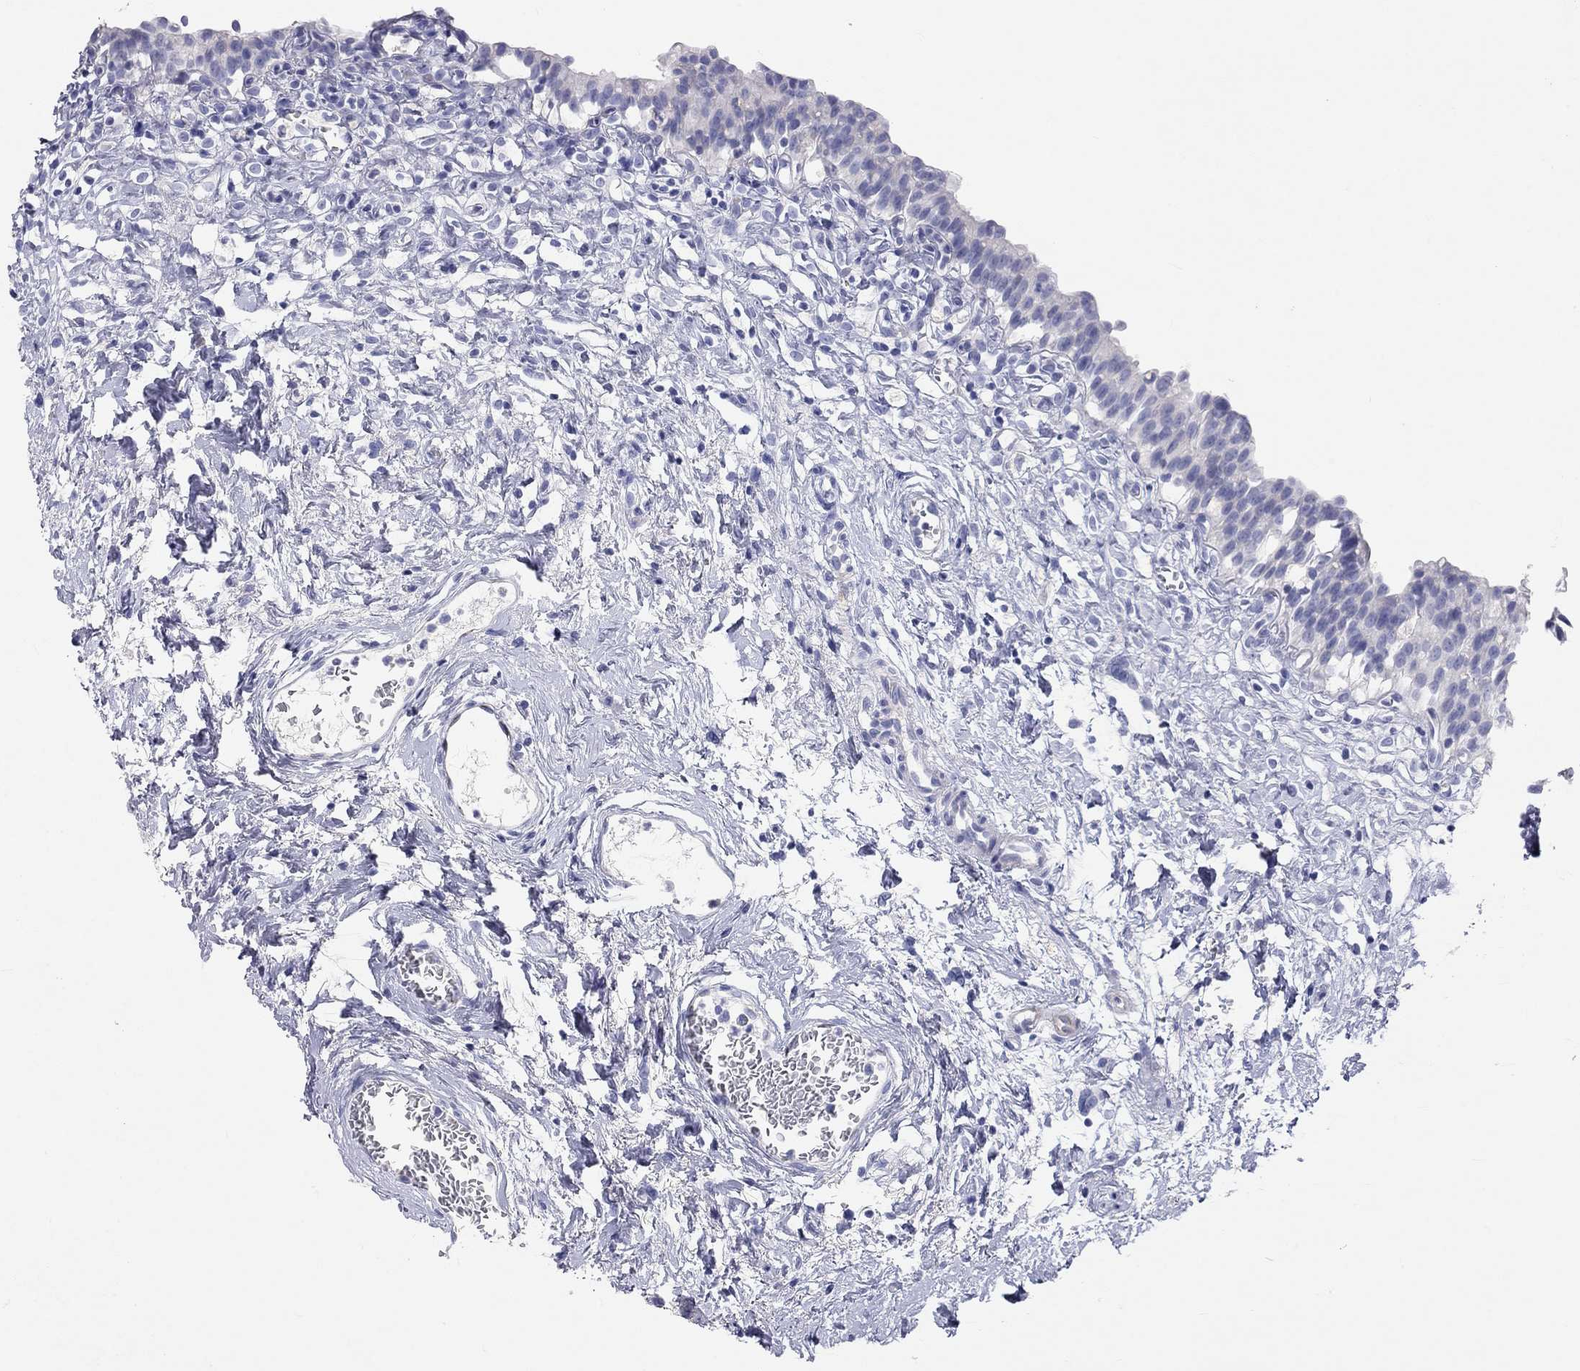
{"staining": {"intensity": "negative", "quantity": "none", "location": "none"}, "tissue": "urinary bladder", "cell_type": "Urothelial cells", "image_type": "normal", "snomed": [{"axis": "morphology", "description": "Normal tissue, NOS"}, {"axis": "topography", "description": "Urinary bladder"}], "caption": "Human urinary bladder stained for a protein using immunohistochemistry shows no positivity in urothelial cells.", "gene": "PCDHGC5", "patient": {"sex": "male", "age": 76}}